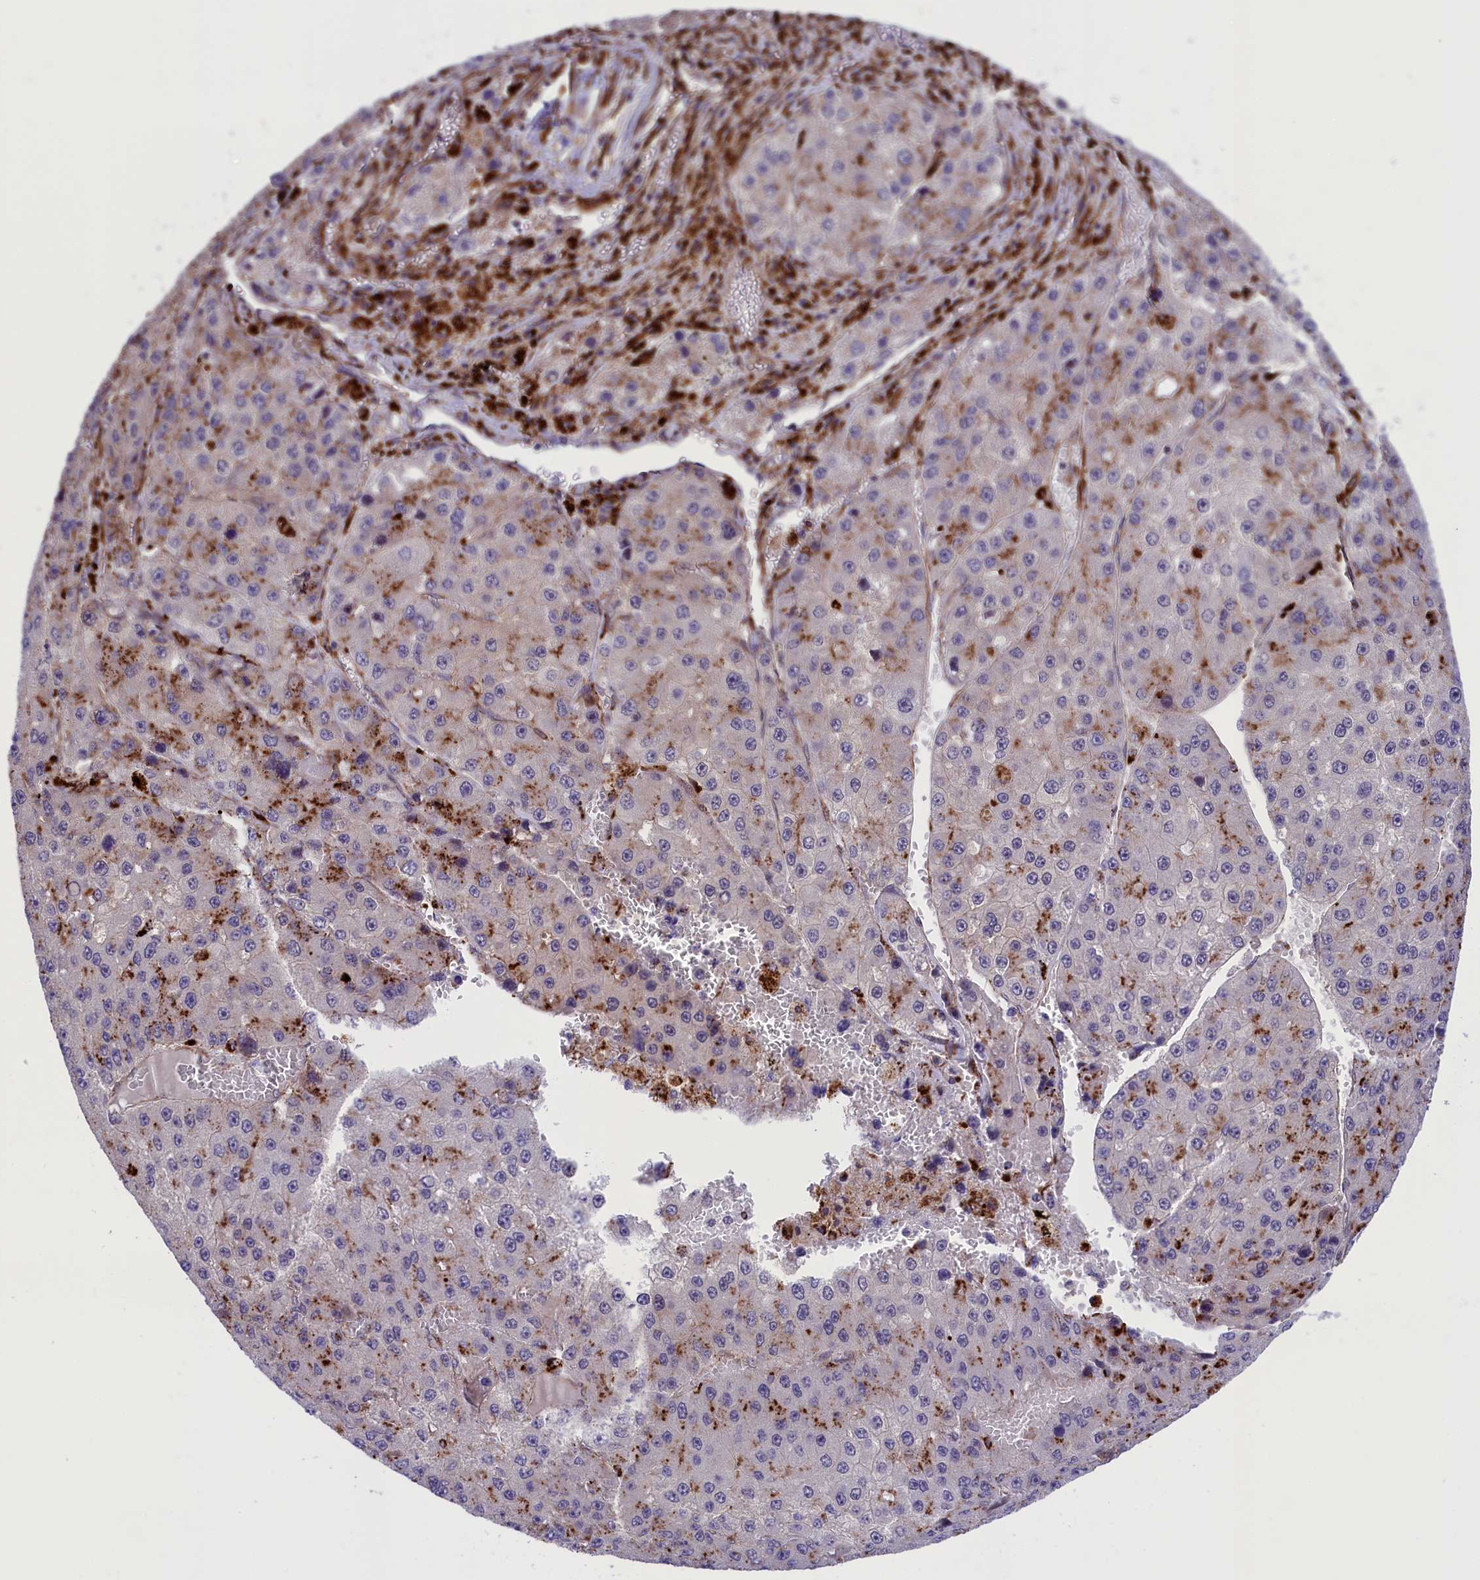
{"staining": {"intensity": "negative", "quantity": "none", "location": "none"}, "tissue": "liver cancer", "cell_type": "Tumor cells", "image_type": "cancer", "snomed": [{"axis": "morphology", "description": "Carcinoma, Hepatocellular, NOS"}, {"axis": "topography", "description": "Liver"}], "caption": "Immunohistochemical staining of human hepatocellular carcinoma (liver) shows no significant staining in tumor cells.", "gene": "MAN2B1", "patient": {"sex": "female", "age": 73}}